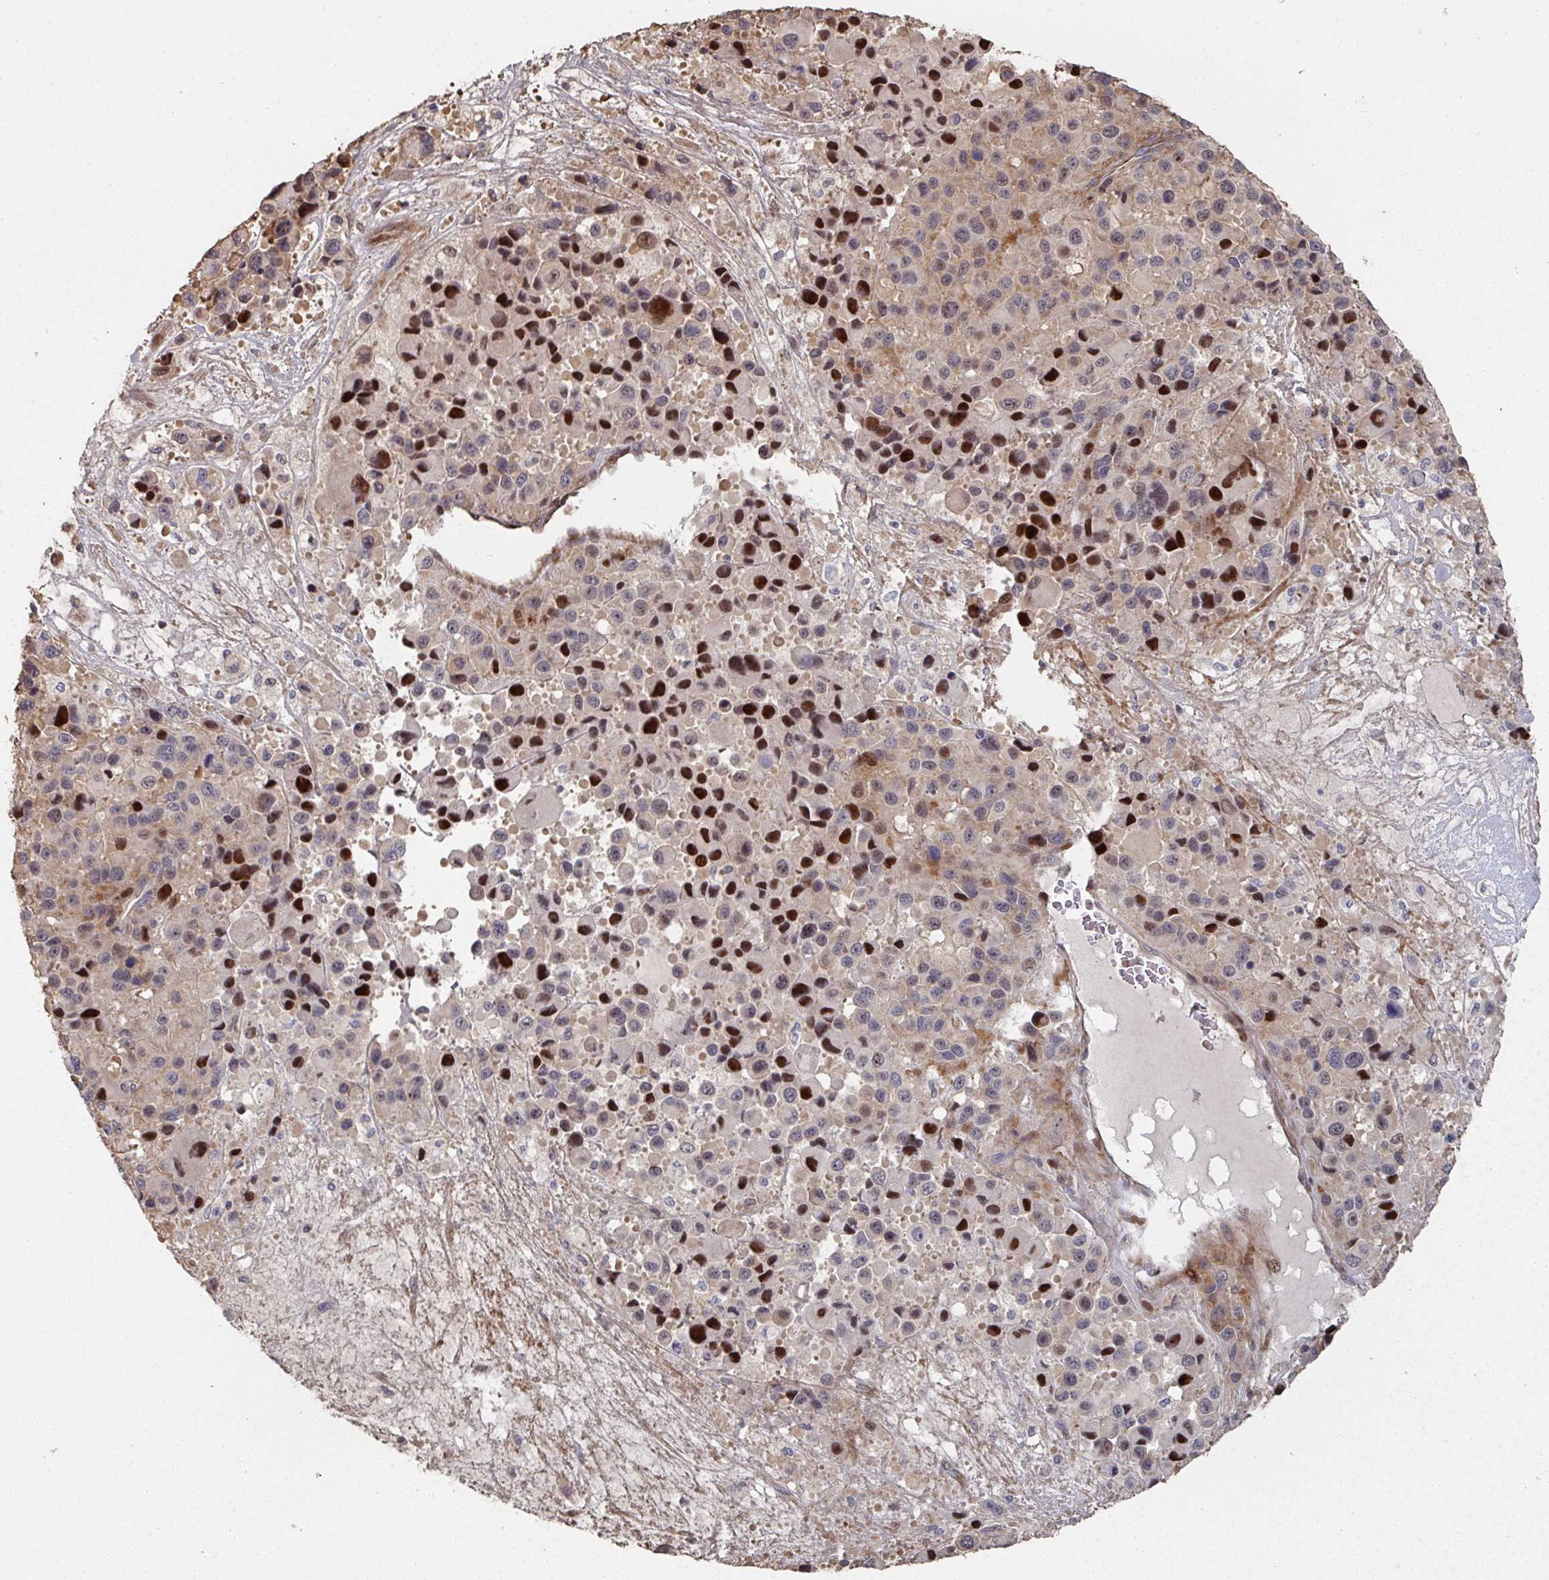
{"staining": {"intensity": "strong", "quantity": "<25%", "location": "nuclear"}, "tissue": "melanoma", "cell_type": "Tumor cells", "image_type": "cancer", "snomed": [{"axis": "morphology", "description": "Malignant melanoma, Metastatic site"}, {"axis": "topography", "description": "Lymph node"}], "caption": "Immunohistochemical staining of melanoma demonstrates medium levels of strong nuclear expression in approximately <25% of tumor cells. The protein of interest is shown in brown color, while the nuclei are stained blue.", "gene": "CA7", "patient": {"sex": "female", "age": 65}}